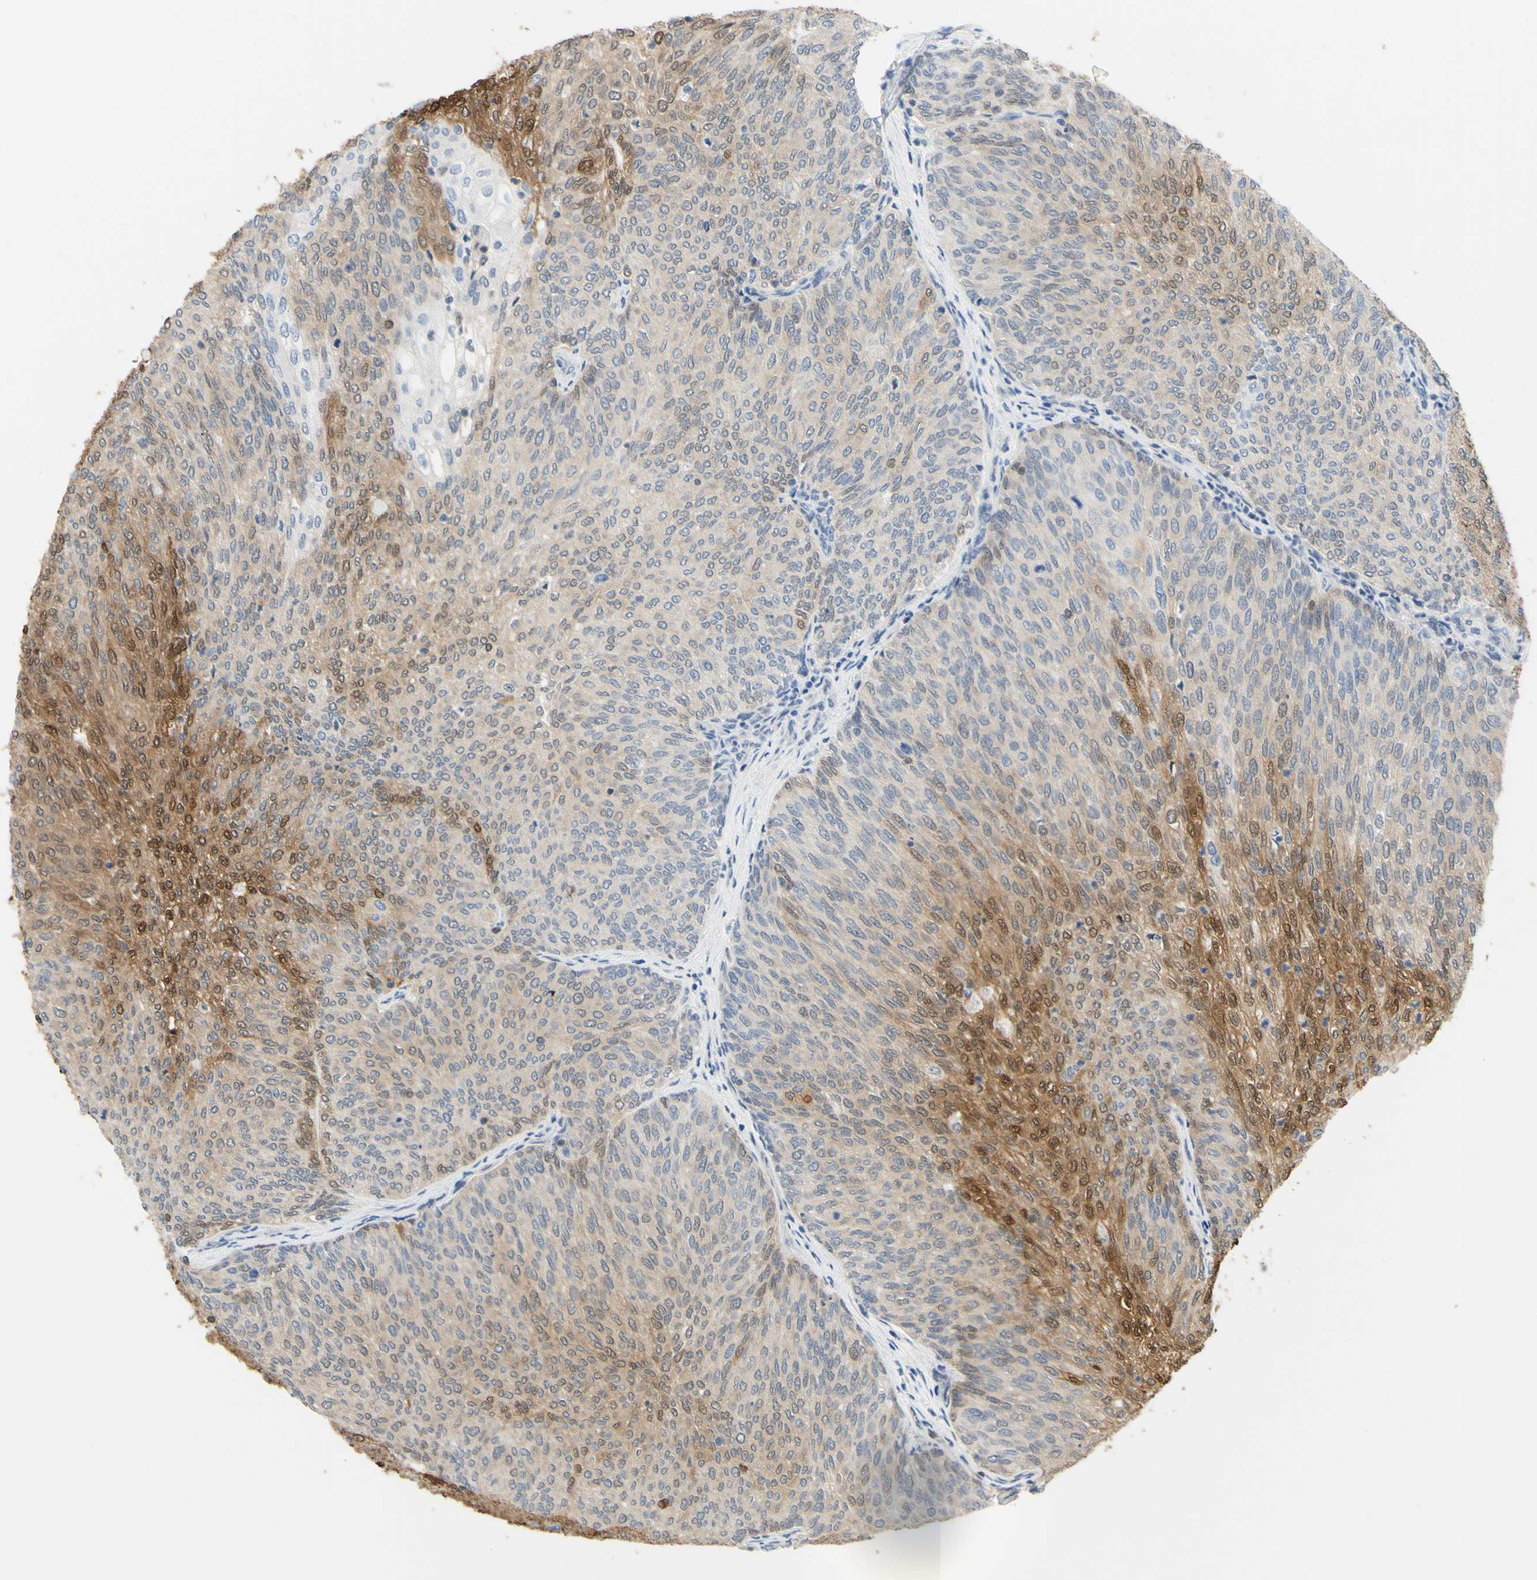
{"staining": {"intensity": "moderate", "quantity": "25%-75%", "location": "cytoplasmic/membranous,nuclear"}, "tissue": "urothelial cancer", "cell_type": "Tumor cells", "image_type": "cancer", "snomed": [{"axis": "morphology", "description": "Urothelial carcinoma, Low grade"}, {"axis": "topography", "description": "Urinary bladder"}], "caption": "An IHC image of neoplastic tissue is shown. Protein staining in brown labels moderate cytoplasmic/membranous and nuclear positivity in urothelial cancer within tumor cells.", "gene": "UPK3B", "patient": {"sex": "female", "age": 79}}